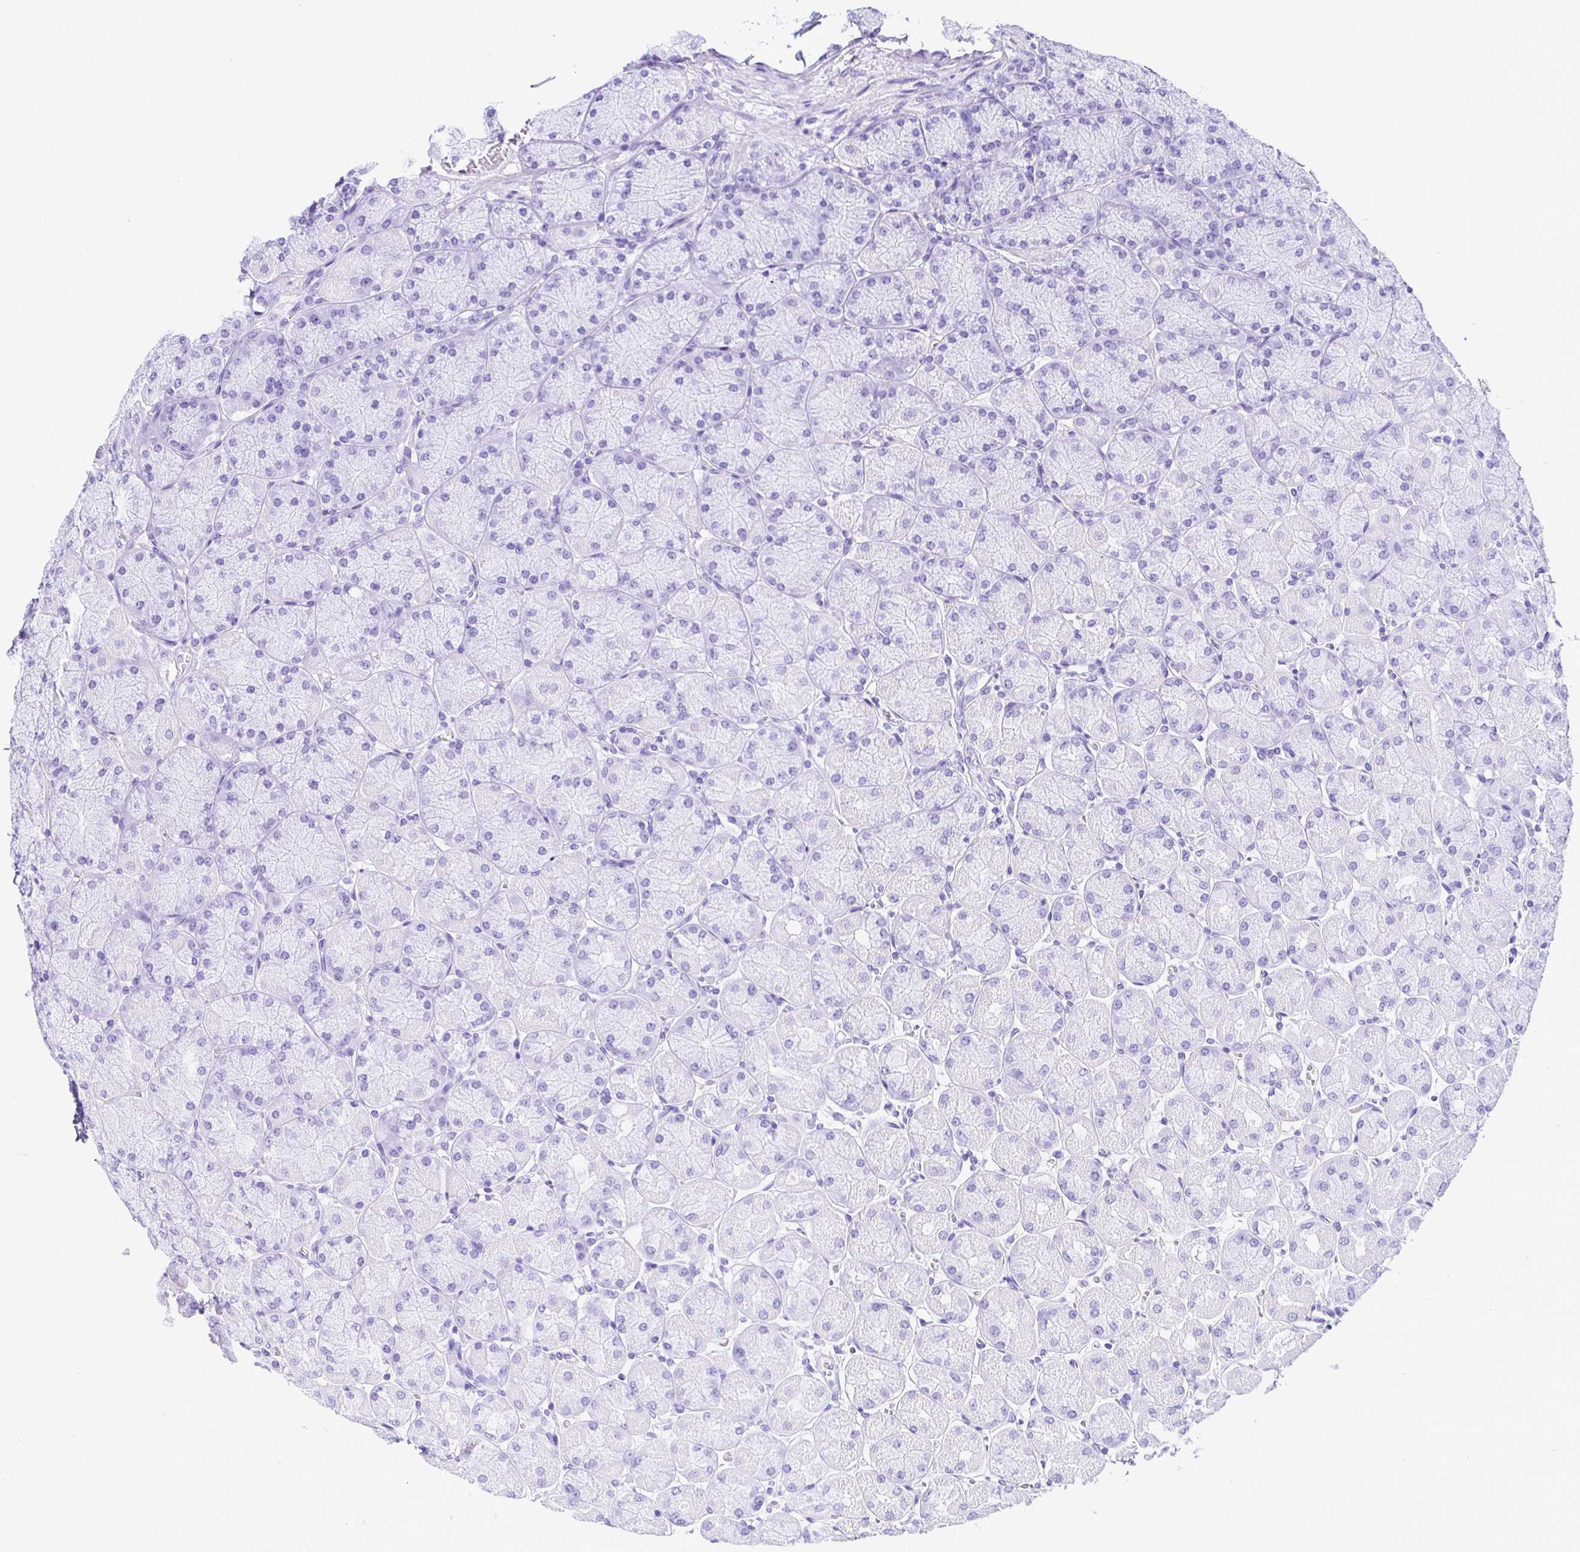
{"staining": {"intensity": "negative", "quantity": "none", "location": "none"}, "tissue": "stomach", "cell_type": "Glandular cells", "image_type": "normal", "snomed": [{"axis": "morphology", "description": "Normal tissue, NOS"}, {"axis": "topography", "description": "Stomach, upper"}], "caption": "Stomach stained for a protein using immunohistochemistry exhibits no positivity glandular cells.", "gene": "TAF1D", "patient": {"sex": "female", "age": 56}}